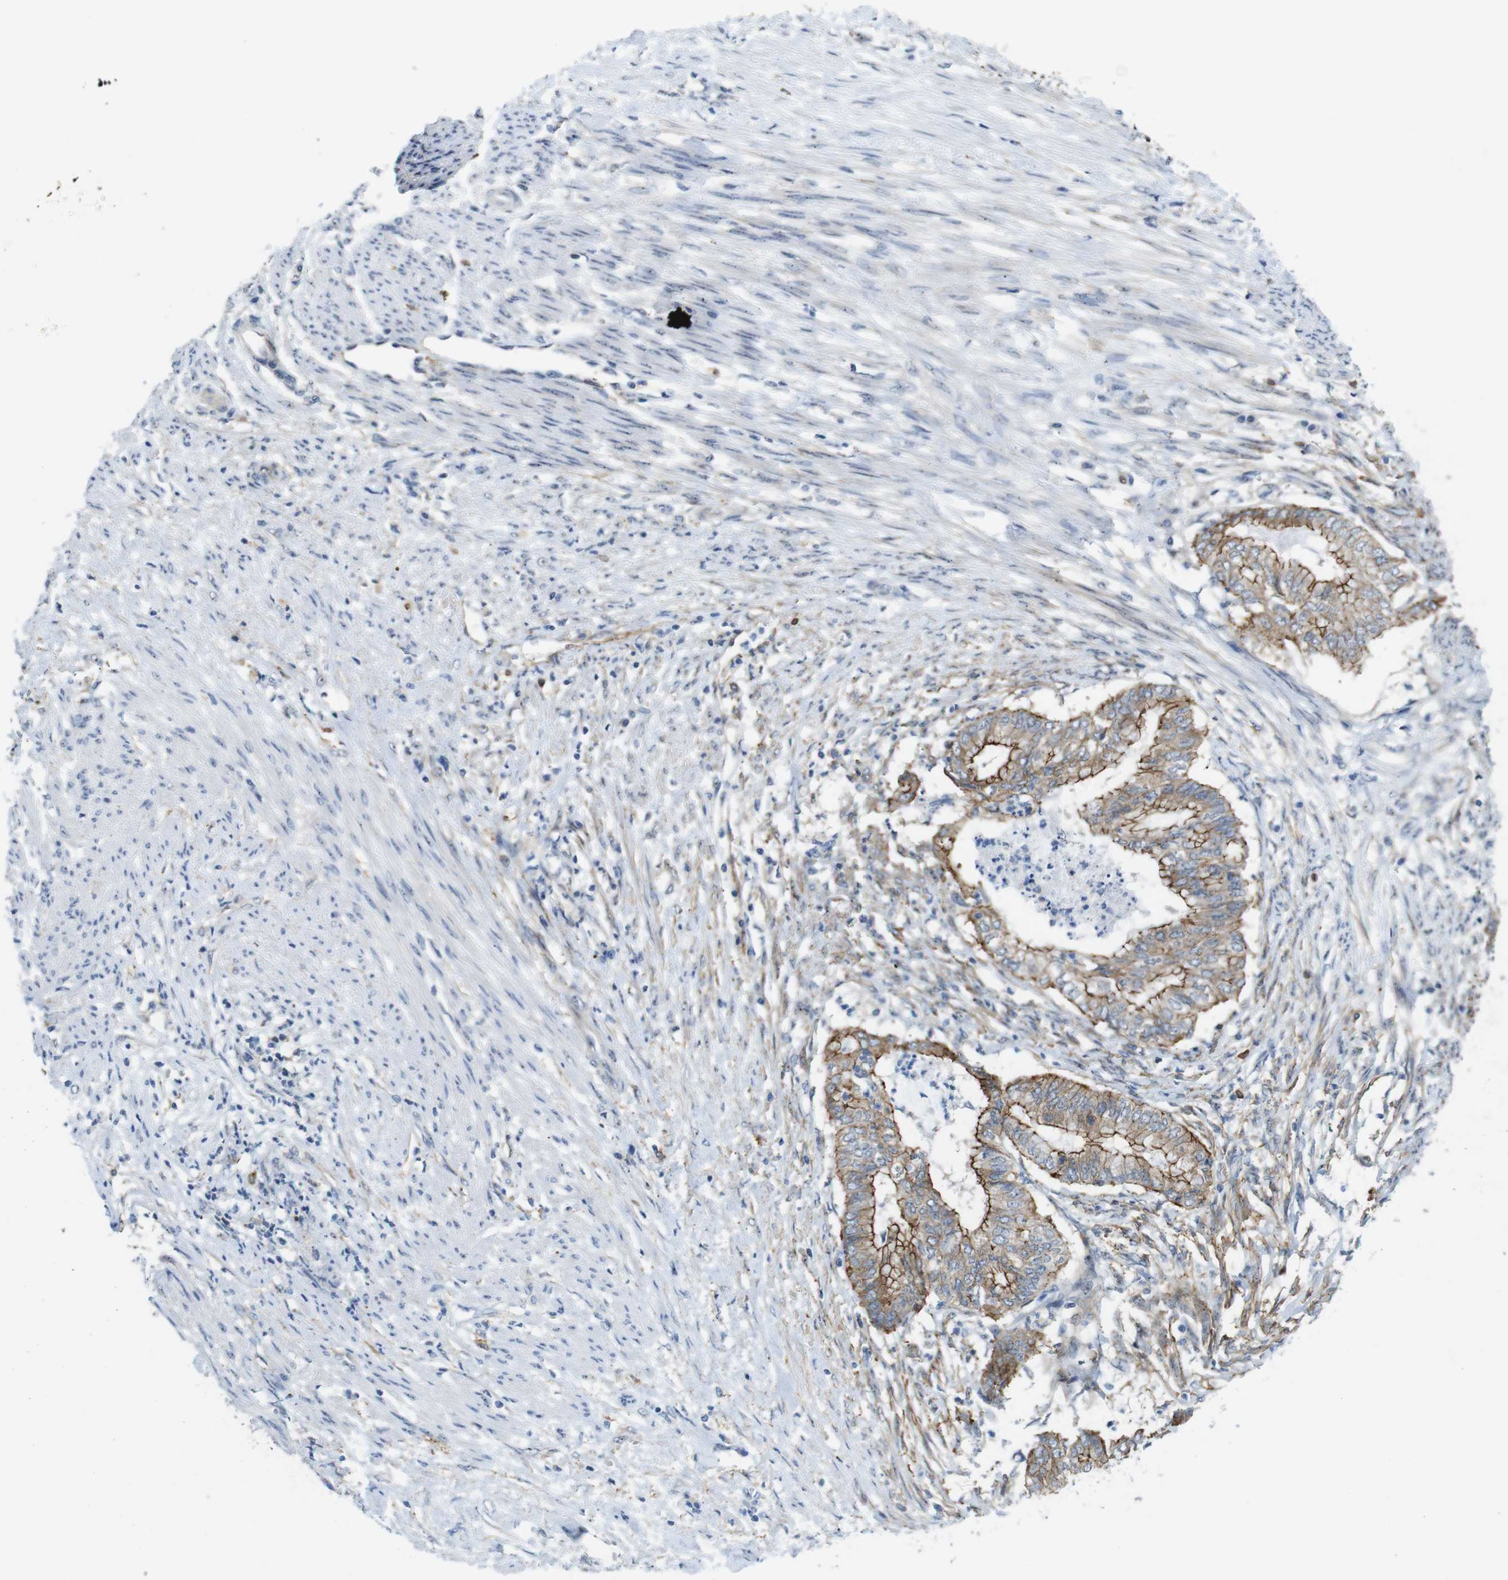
{"staining": {"intensity": "moderate", "quantity": "25%-75%", "location": "cytoplasmic/membranous"}, "tissue": "endometrial cancer", "cell_type": "Tumor cells", "image_type": "cancer", "snomed": [{"axis": "morphology", "description": "Necrosis, NOS"}, {"axis": "morphology", "description": "Adenocarcinoma, NOS"}, {"axis": "topography", "description": "Endometrium"}], "caption": "A histopathology image of endometrial cancer stained for a protein demonstrates moderate cytoplasmic/membranous brown staining in tumor cells.", "gene": "TJP3", "patient": {"sex": "female", "age": 79}}